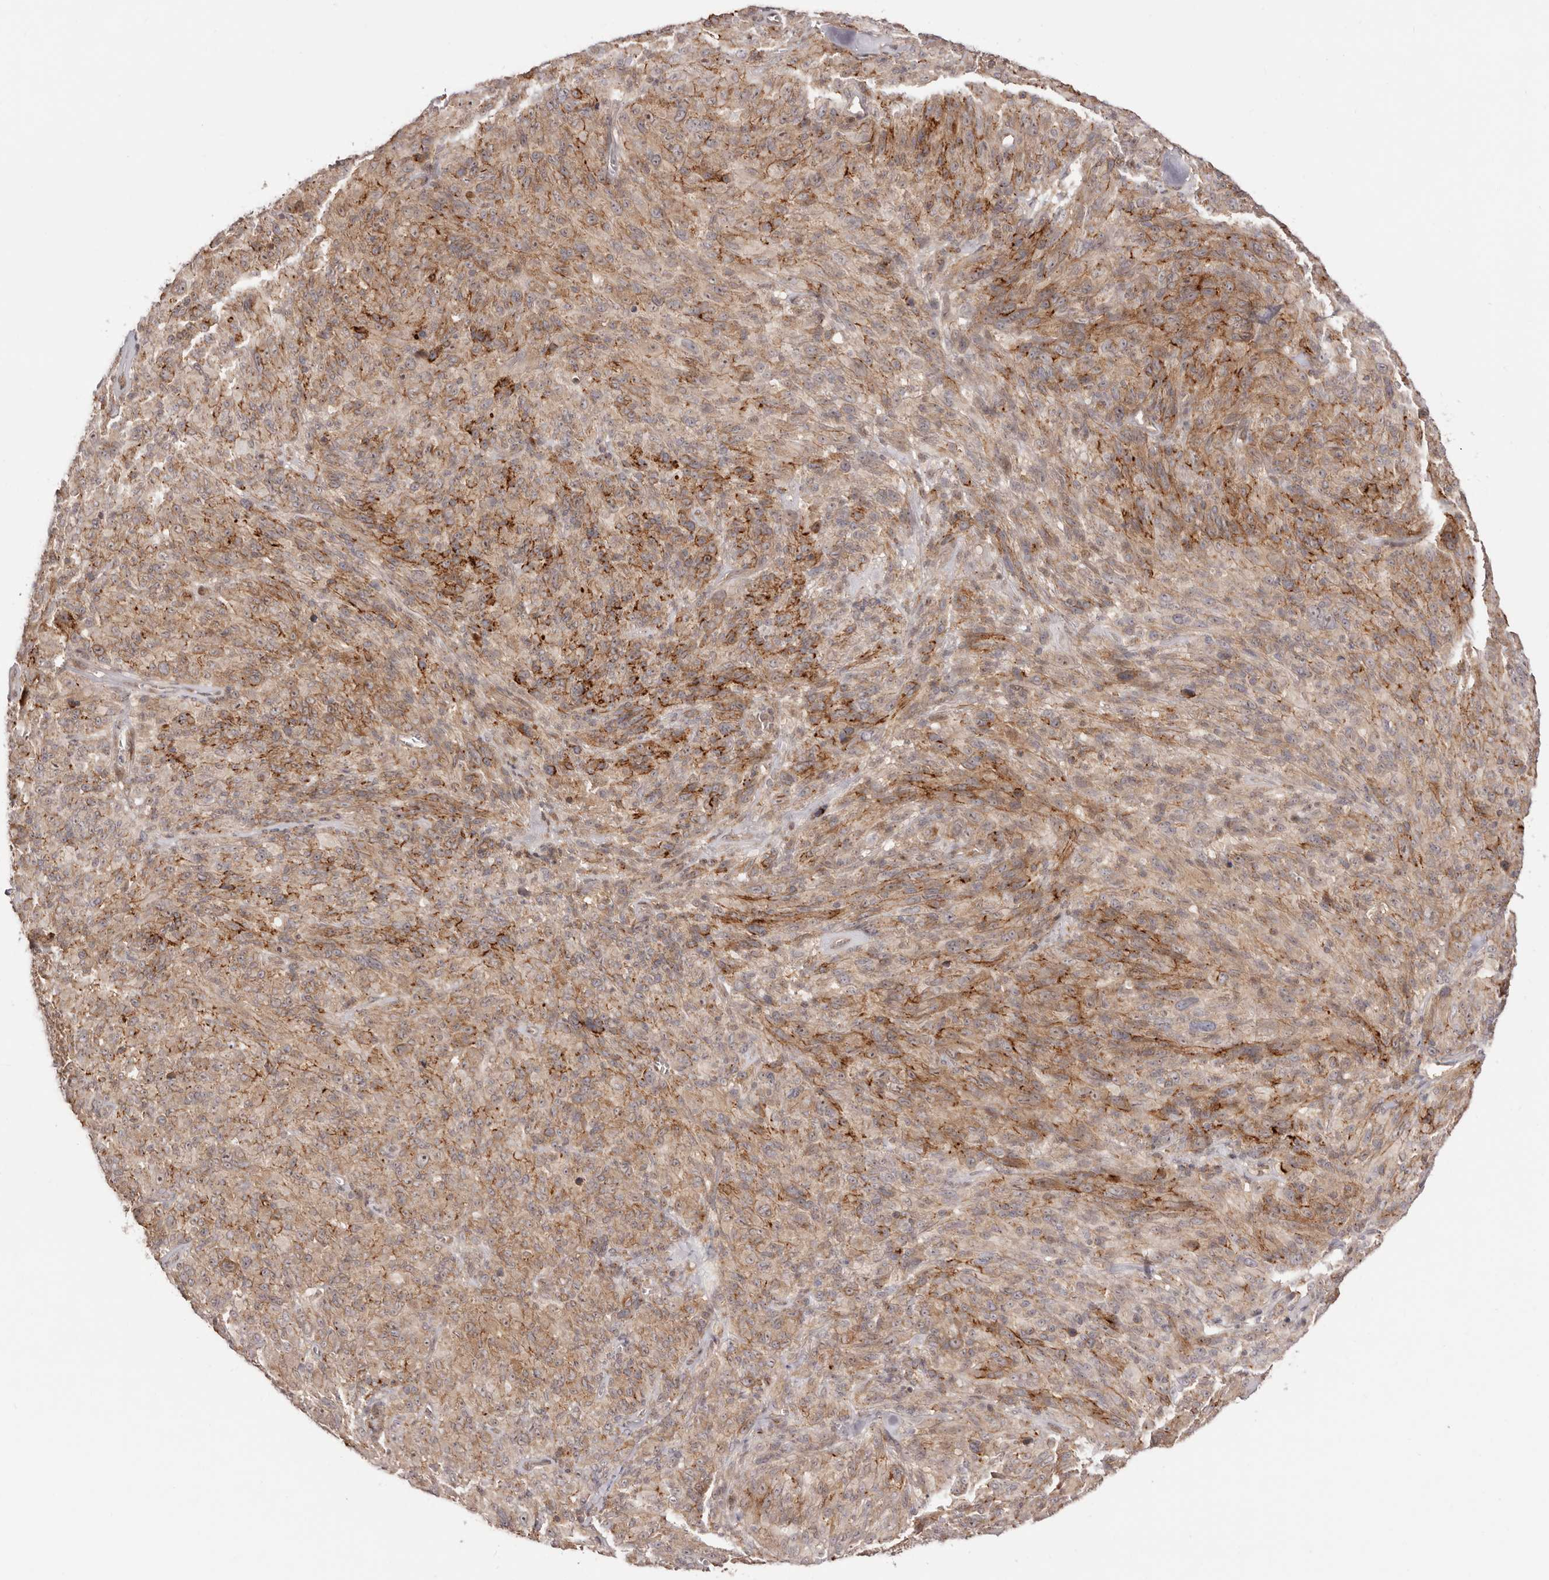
{"staining": {"intensity": "weak", "quantity": ">75%", "location": "cytoplasmic/membranous"}, "tissue": "melanoma", "cell_type": "Tumor cells", "image_type": "cancer", "snomed": [{"axis": "morphology", "description": "Malignant melanoma, NOS"}, {"axis": "topography", "description": "Skin of head"}], "caption": "Melanoma stained with IHC reveals weak cytoplasmic/membranous staining in about >75% of tumor cells. (Brightfield microscopy of DAB IHC at high magnification).", "gene": "MICAL2", "patient": {"sex": "male", "age": 96}}